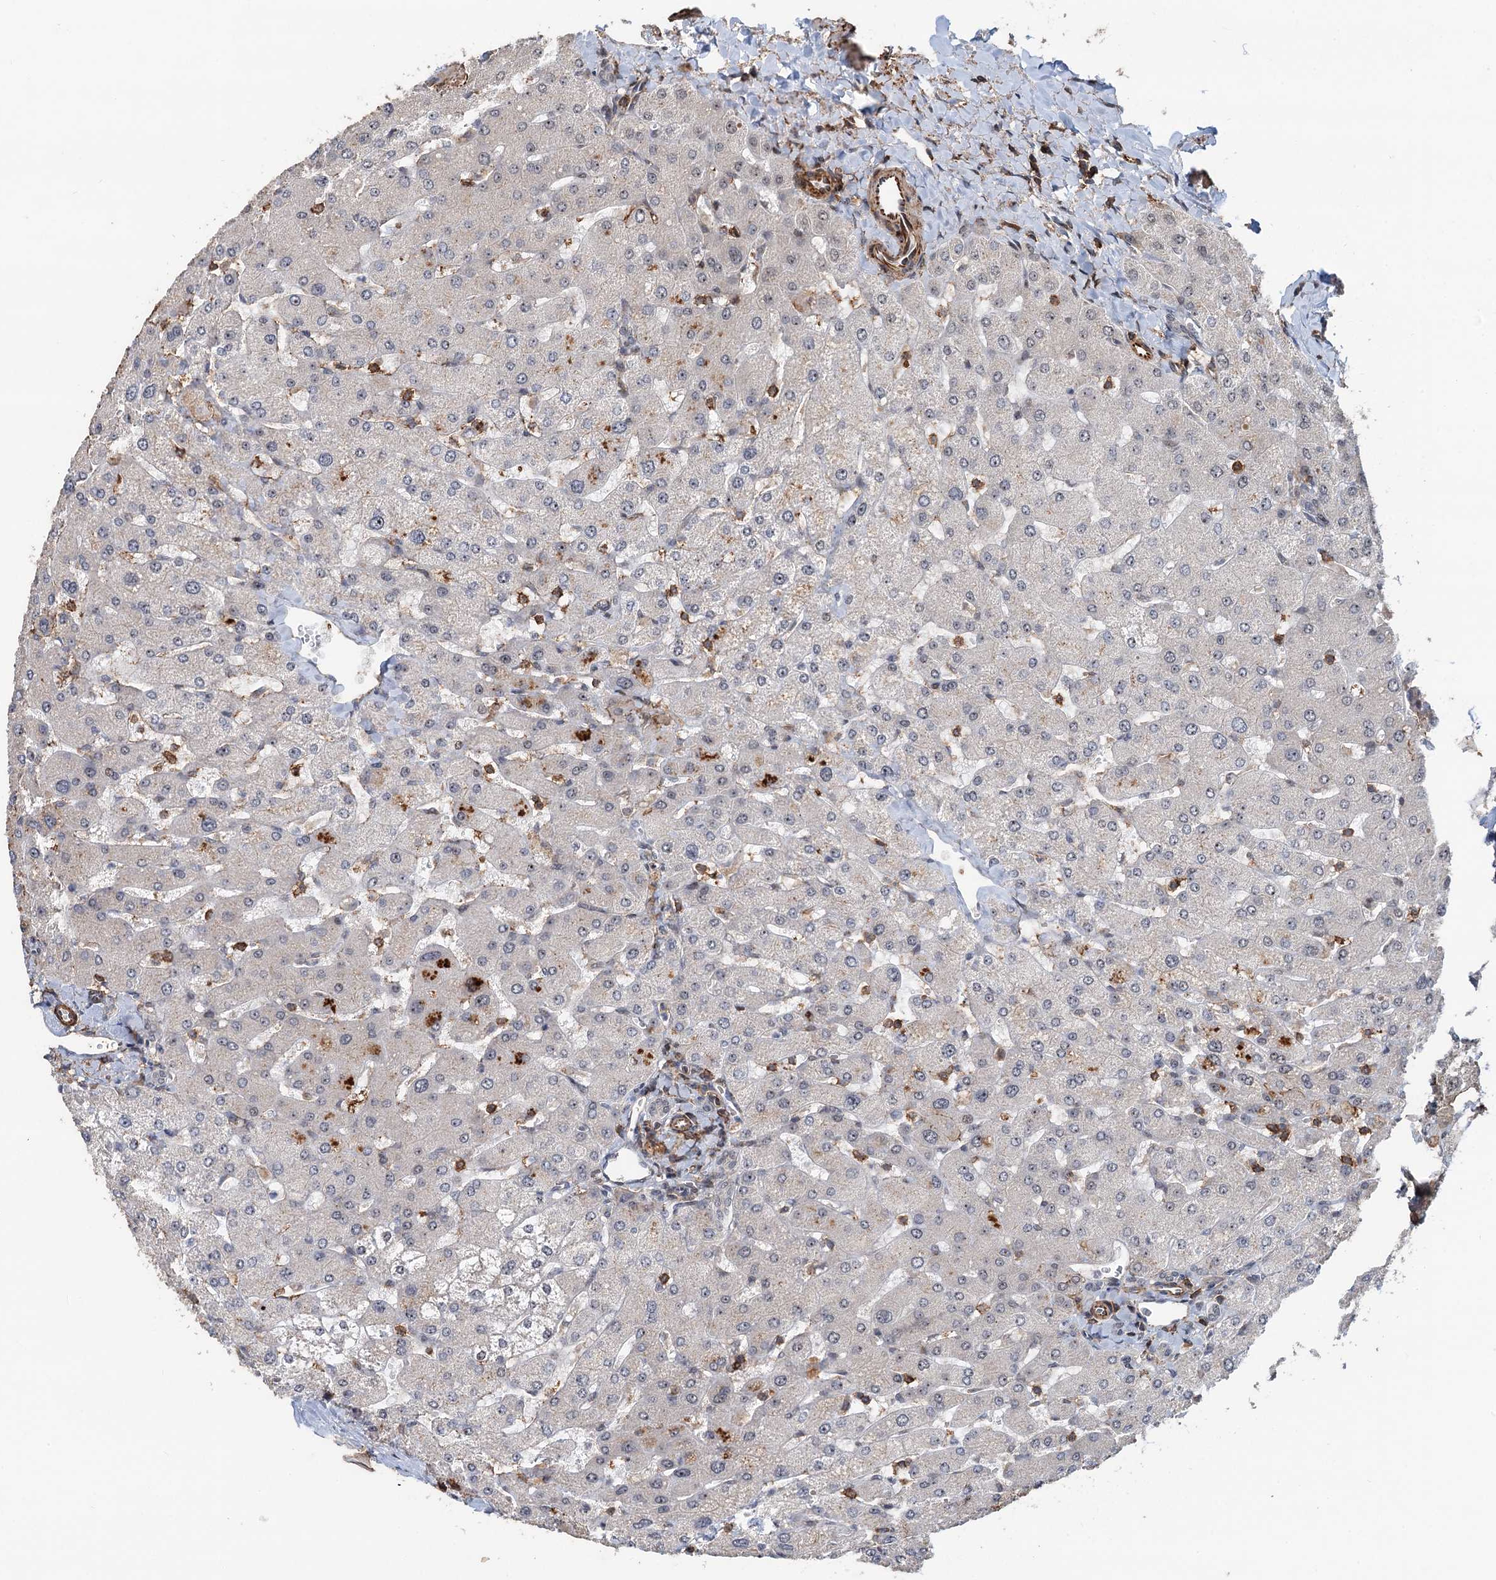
{"staining": {"intensity": "negative", "quantity": "none", "location": "none"}, "tissue": "liver", "cell_type": "Cholangiocytes", "image_type": "normal", "snomed": [{"axis": "morphology", "description": "Normal tissue, NOS"}, {"axis": "topography", "description": "Liver"}], "caption": "A histopathology image of liver stained for a protein demonstrates no brown staining in cholangiocytes.", "gene": "TMA16", "patient": {"sex": "male", "age": 55}}